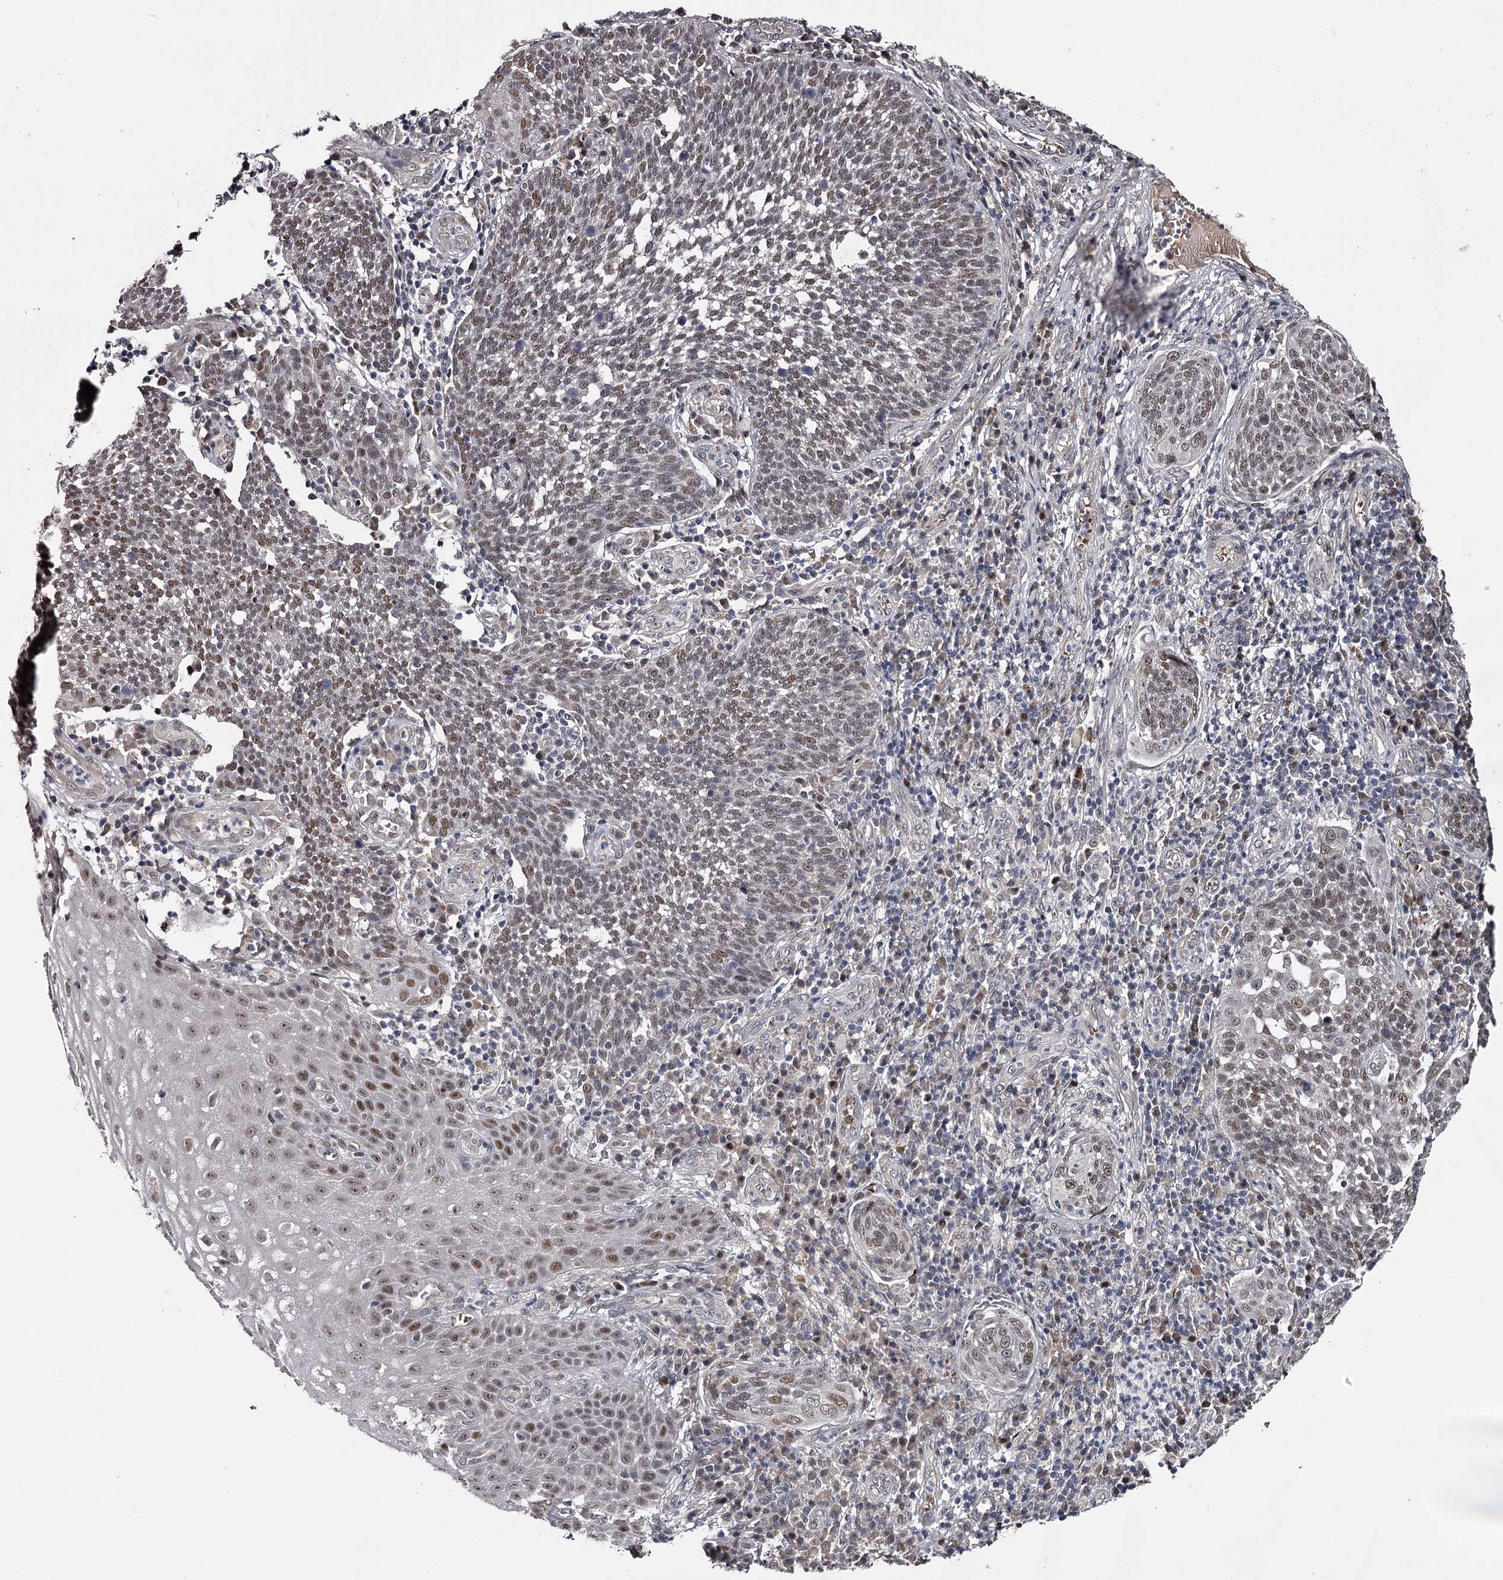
{"staining": {"intensity": "weak", "quantity": "25%-75%", "location": "nuclear"}, "tissue": "cervical cancer", "cell_type": "Tumor cells", "image_type": "cancer", "snomed": [{"axis": "morphology", "description": "Squamous cell carcinoma, NOS"}, {"axis": "topography", "description": "Cervix"}], "caption": "This histopathology image demonstrates immunohistochemistry staining of cervical cancer, with low weak nuclear expression in approximately 25%-75% of tumor cells.", "gene": "RNF44", "patient": {"sex": "female", "age": 34}}